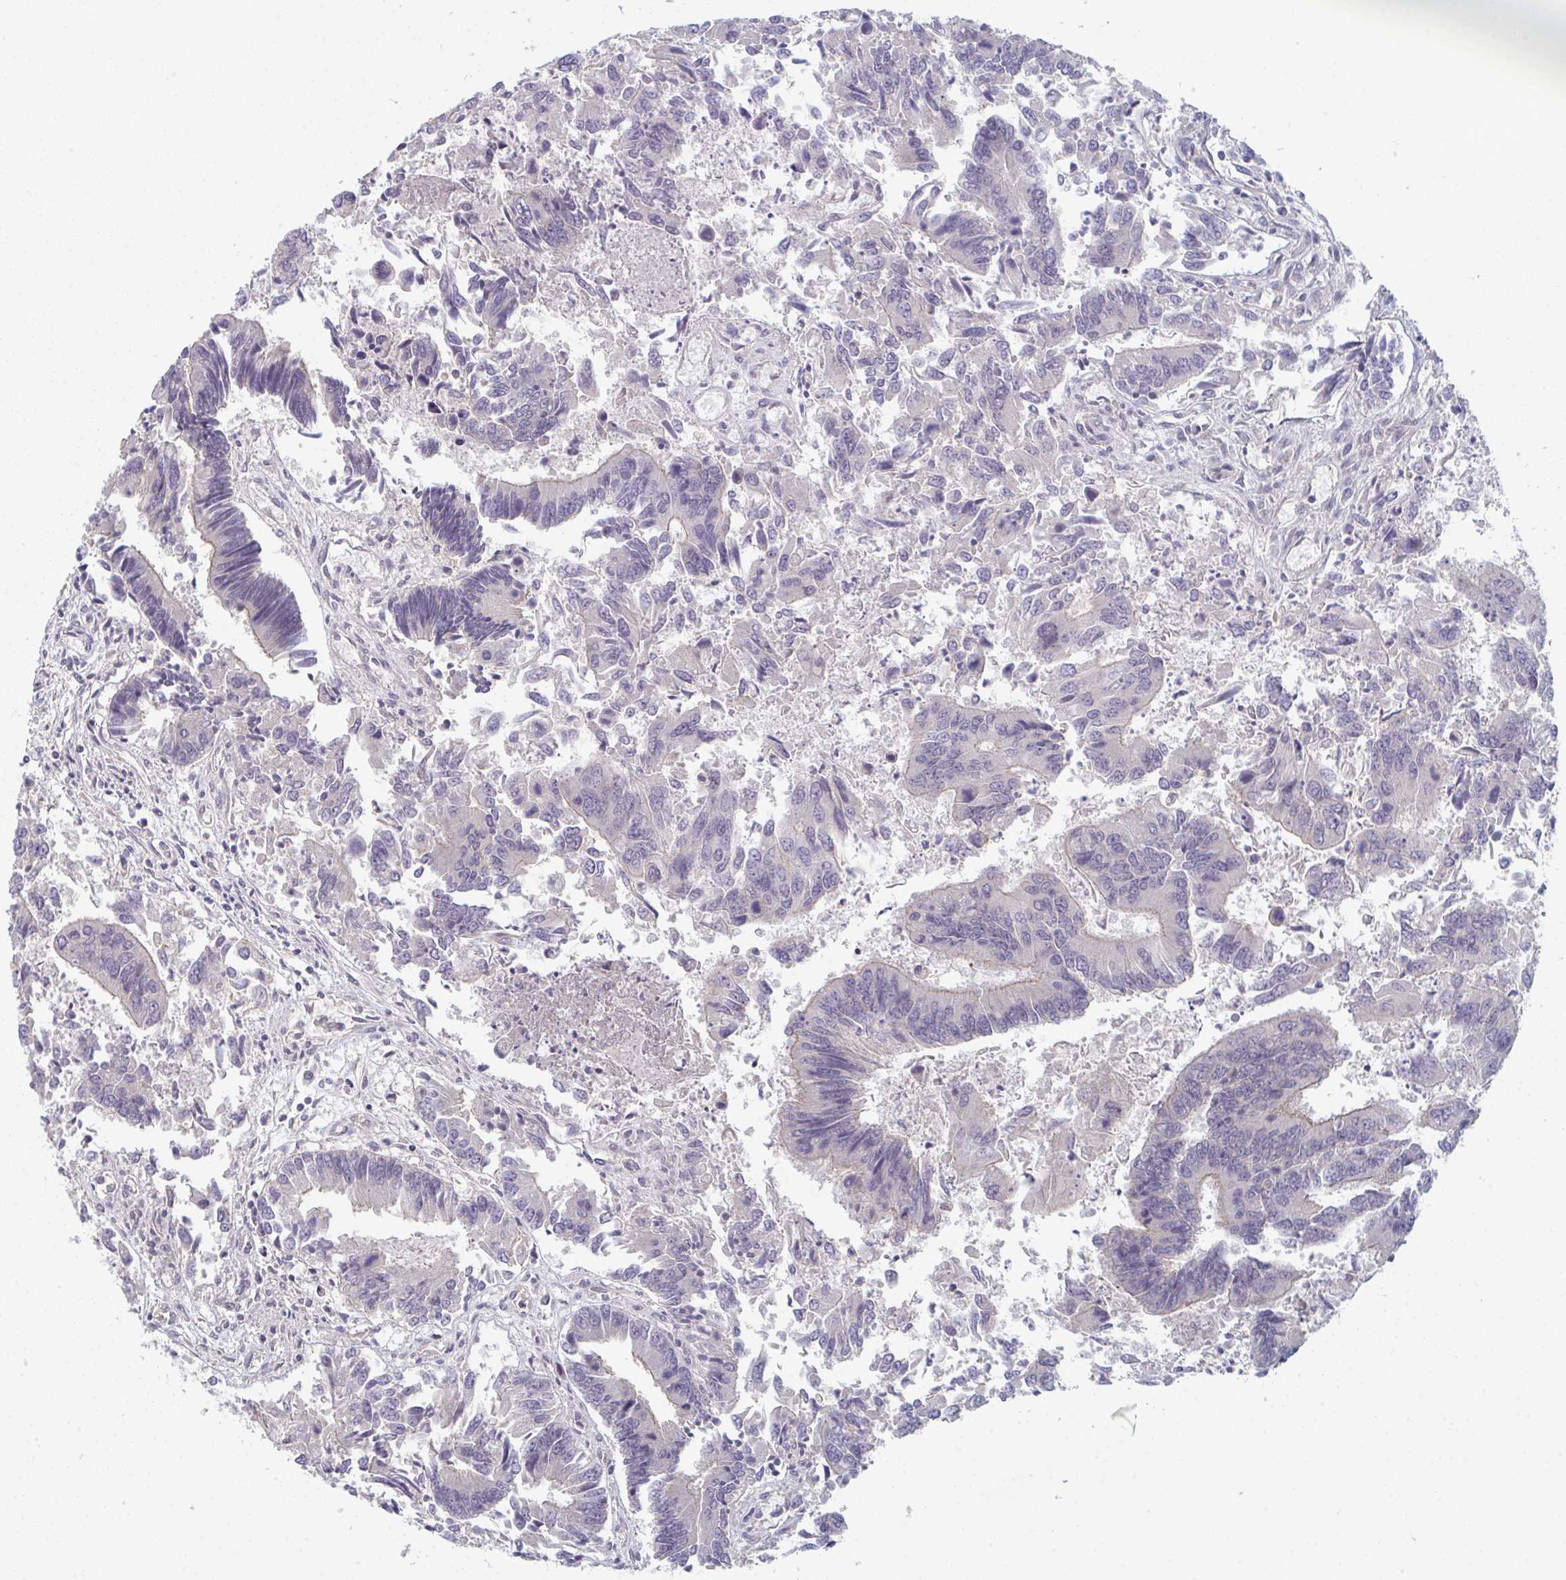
{"staining": {"intensity": "negative", "quantity": "none", "location": "none"}, "tissue": "colorectal cancer", "cell_type": "Tumor cells", "image_type": "cancer", "snomed": [{"axis": "morphology", "description": "Adenocarcinoma, NOS"}, {"axis": "topography", "description": "Colon"}], "caption": "This is an IHC micrograph of human adenocarcinoma (colorectal). There is no staining in tumor cells.", "gene": "ZNF214", "patient": {"sex": "female", "age": 67}}